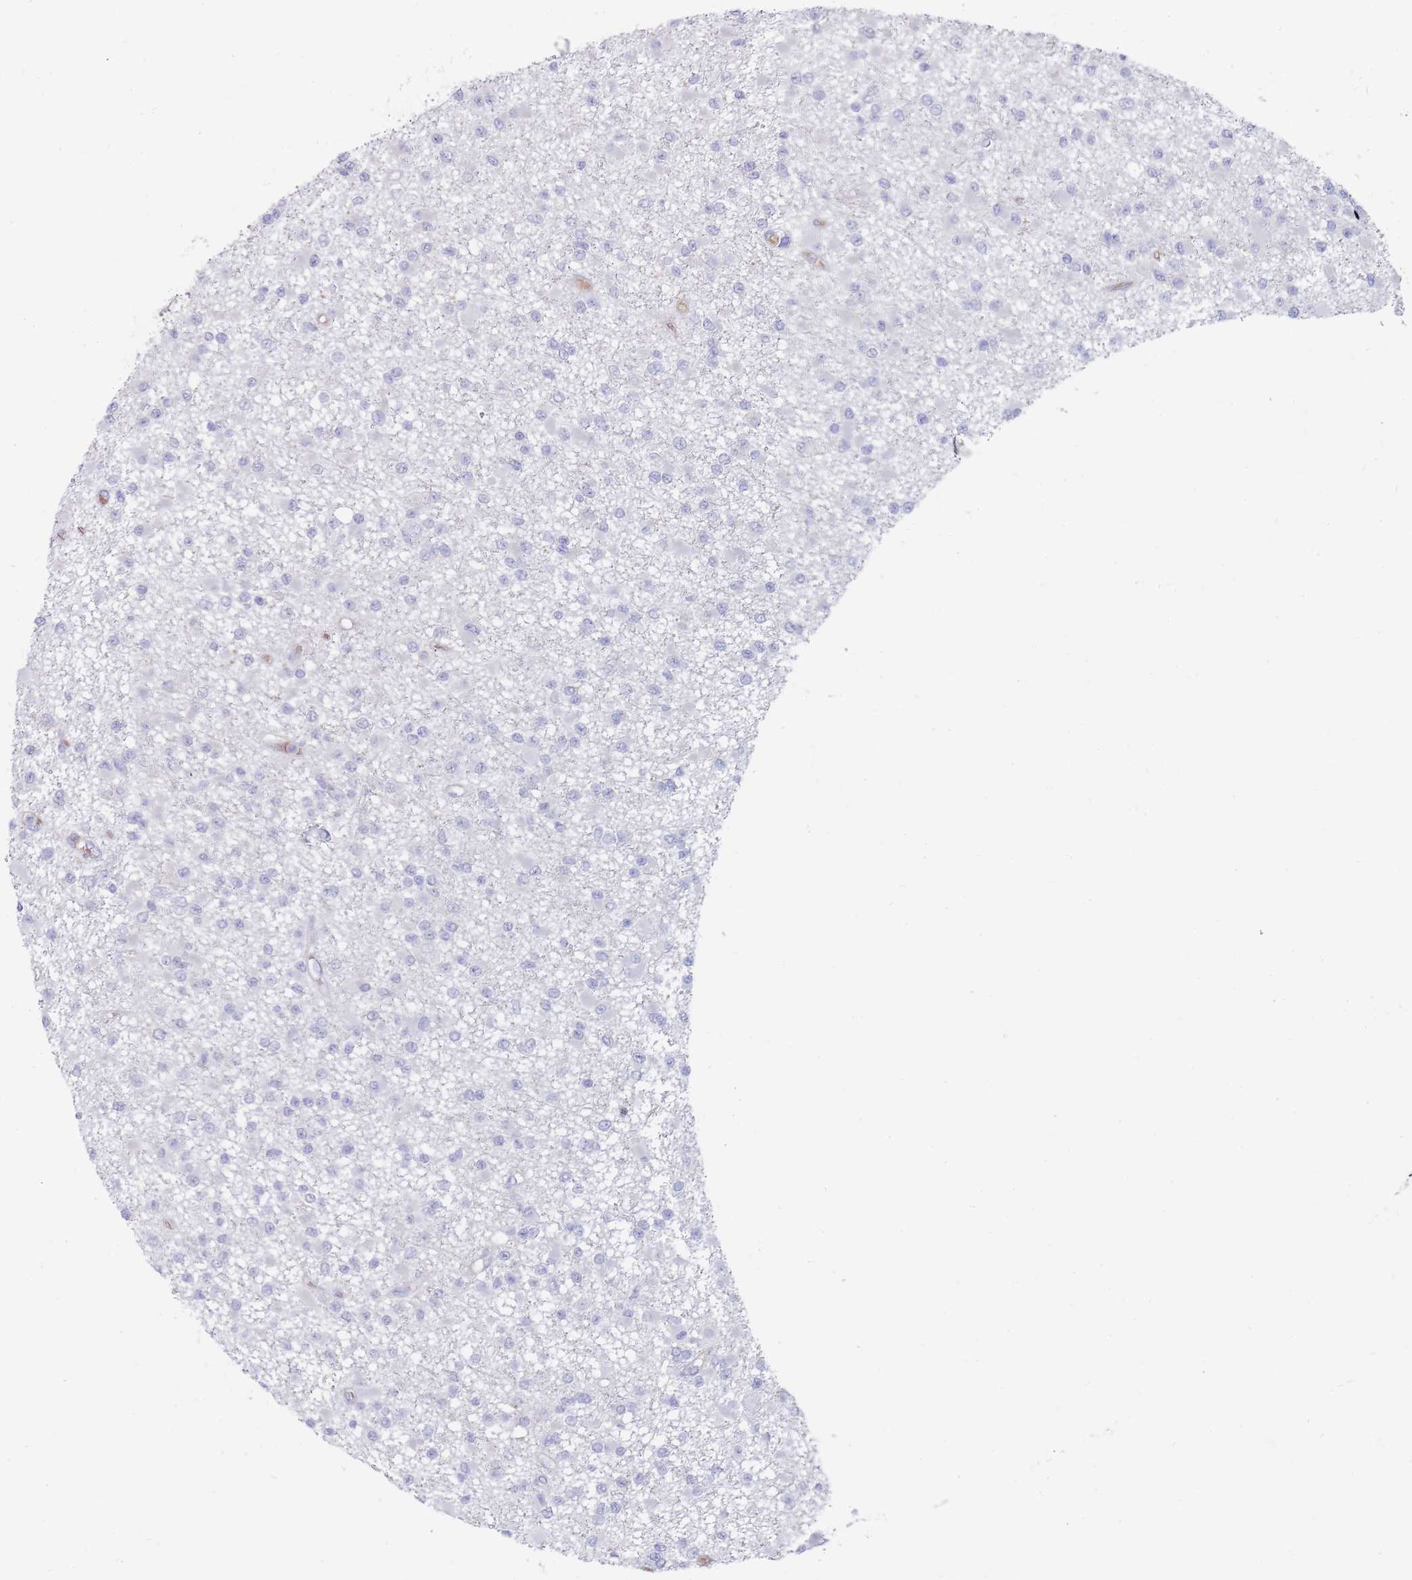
{"staining": {"intensity": "negative", "quantity": "none", "location": "none"}, "tissue": "glioma", "cell_type": "Tumor cells", "image_type": "cancer", "snomed": [{"axis": "morphology", "description": "Glioma, malignant, Low grade"}, {"axis": "topography", "description": "Brain"}], "caption": "Malignant glioma (low-grade) stained for a protein using immunohistochemistry displays no expression tumor cells.", "gene": "HBG2", "patient": {"sex": "female", "age": 22}}